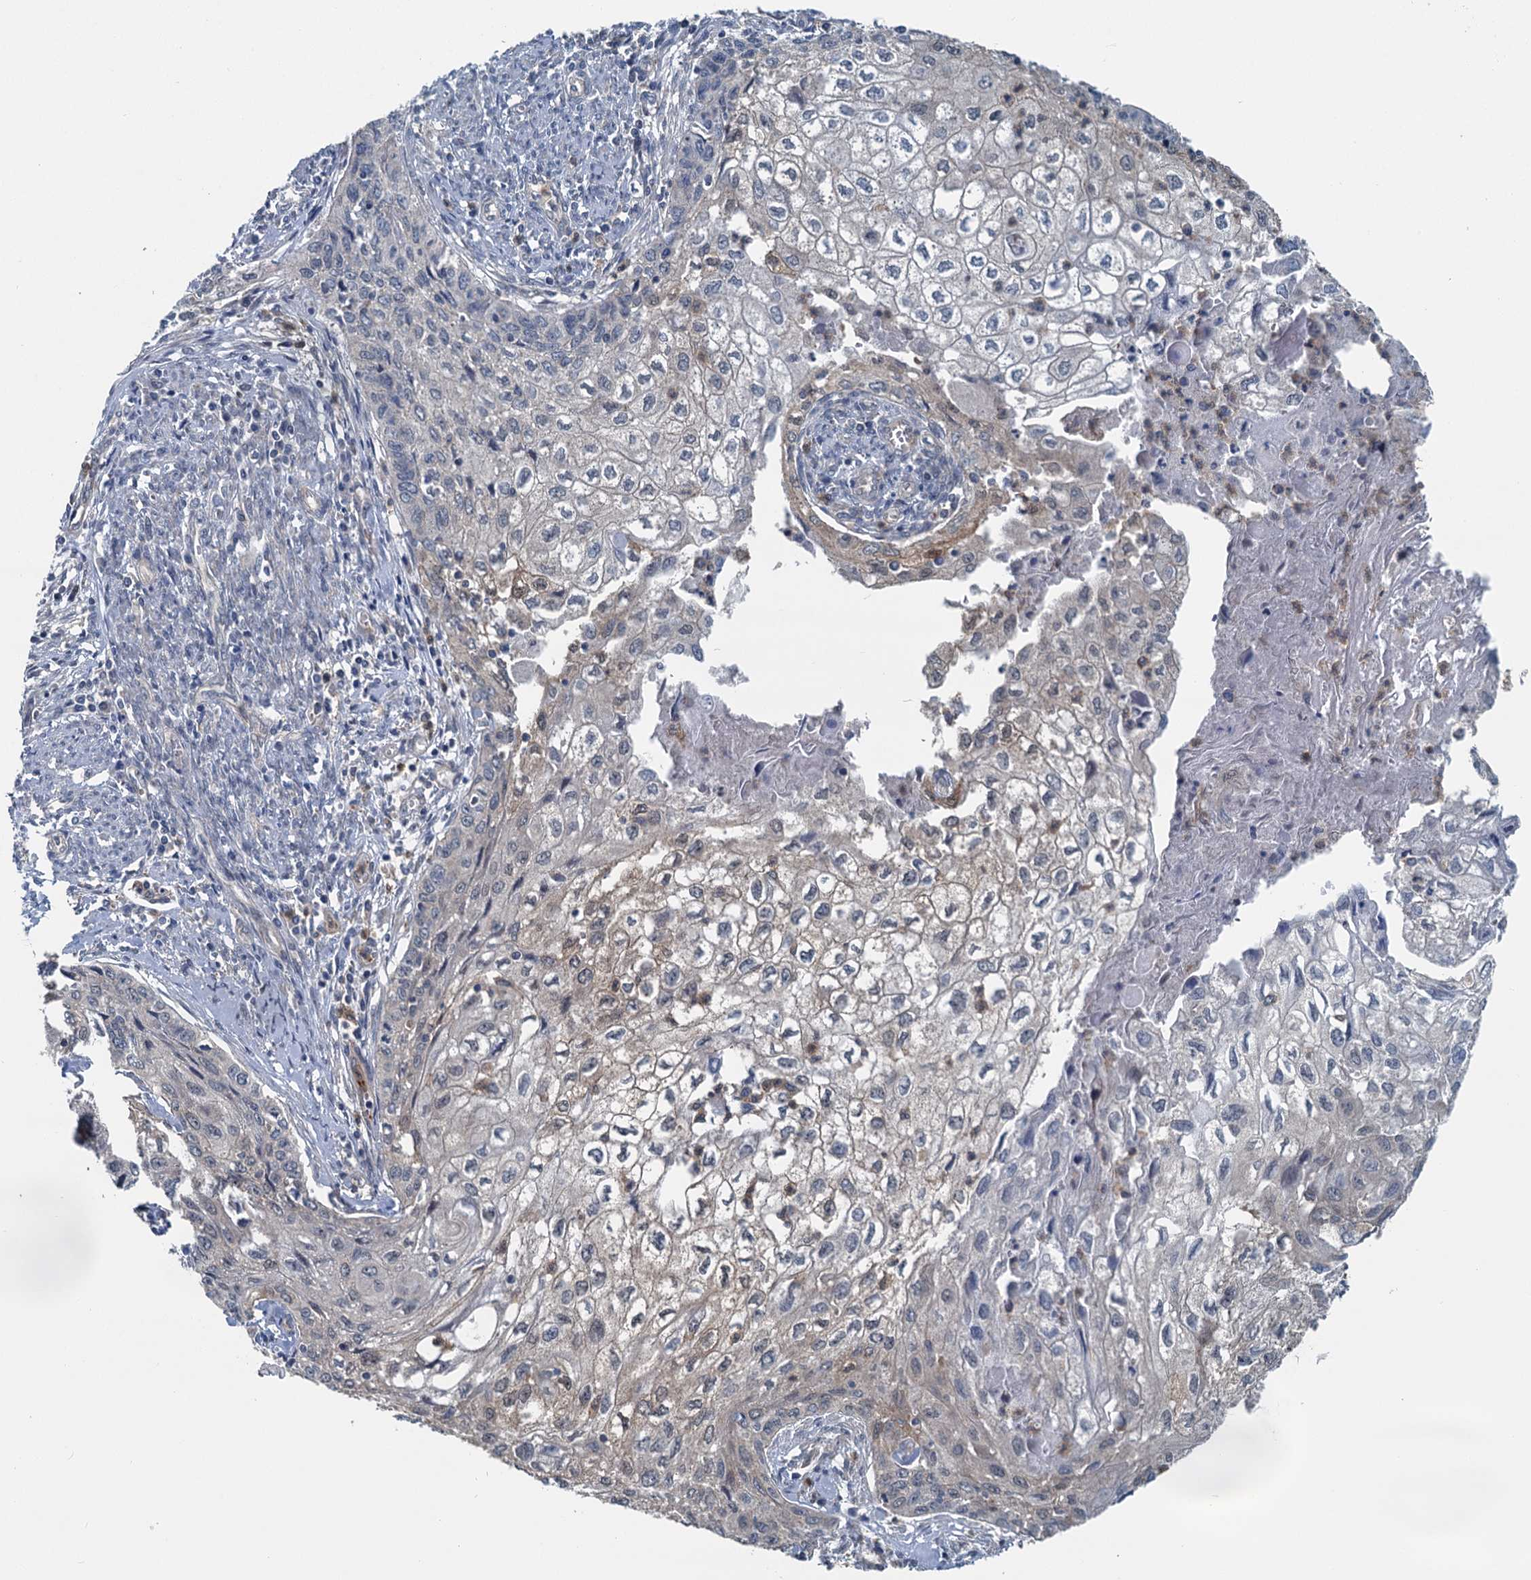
{"staining": {"intensity": "moderate", "quantity": "<25%", "location": "cytoplasmic/membranous,nuclear"}, "tissue": "cervical cancer", "cell_type": "Tumor cells", "image_type": "cancer", "snomed": [{"axis": "morphology", "description": "Squamous cell carcinoma, NOS"}, {"axis": "topography", "description": "Cervix"}], "caption": "DAB immunohistochemical staining of human squamous cell carcinoma (cervical) displays moderate cytoplasmic/membranous and nuclear protein positivity in approximately <25% of tumor cells.", "gene": "GCLM", "patient": {"sex": "female", "age": 67}}